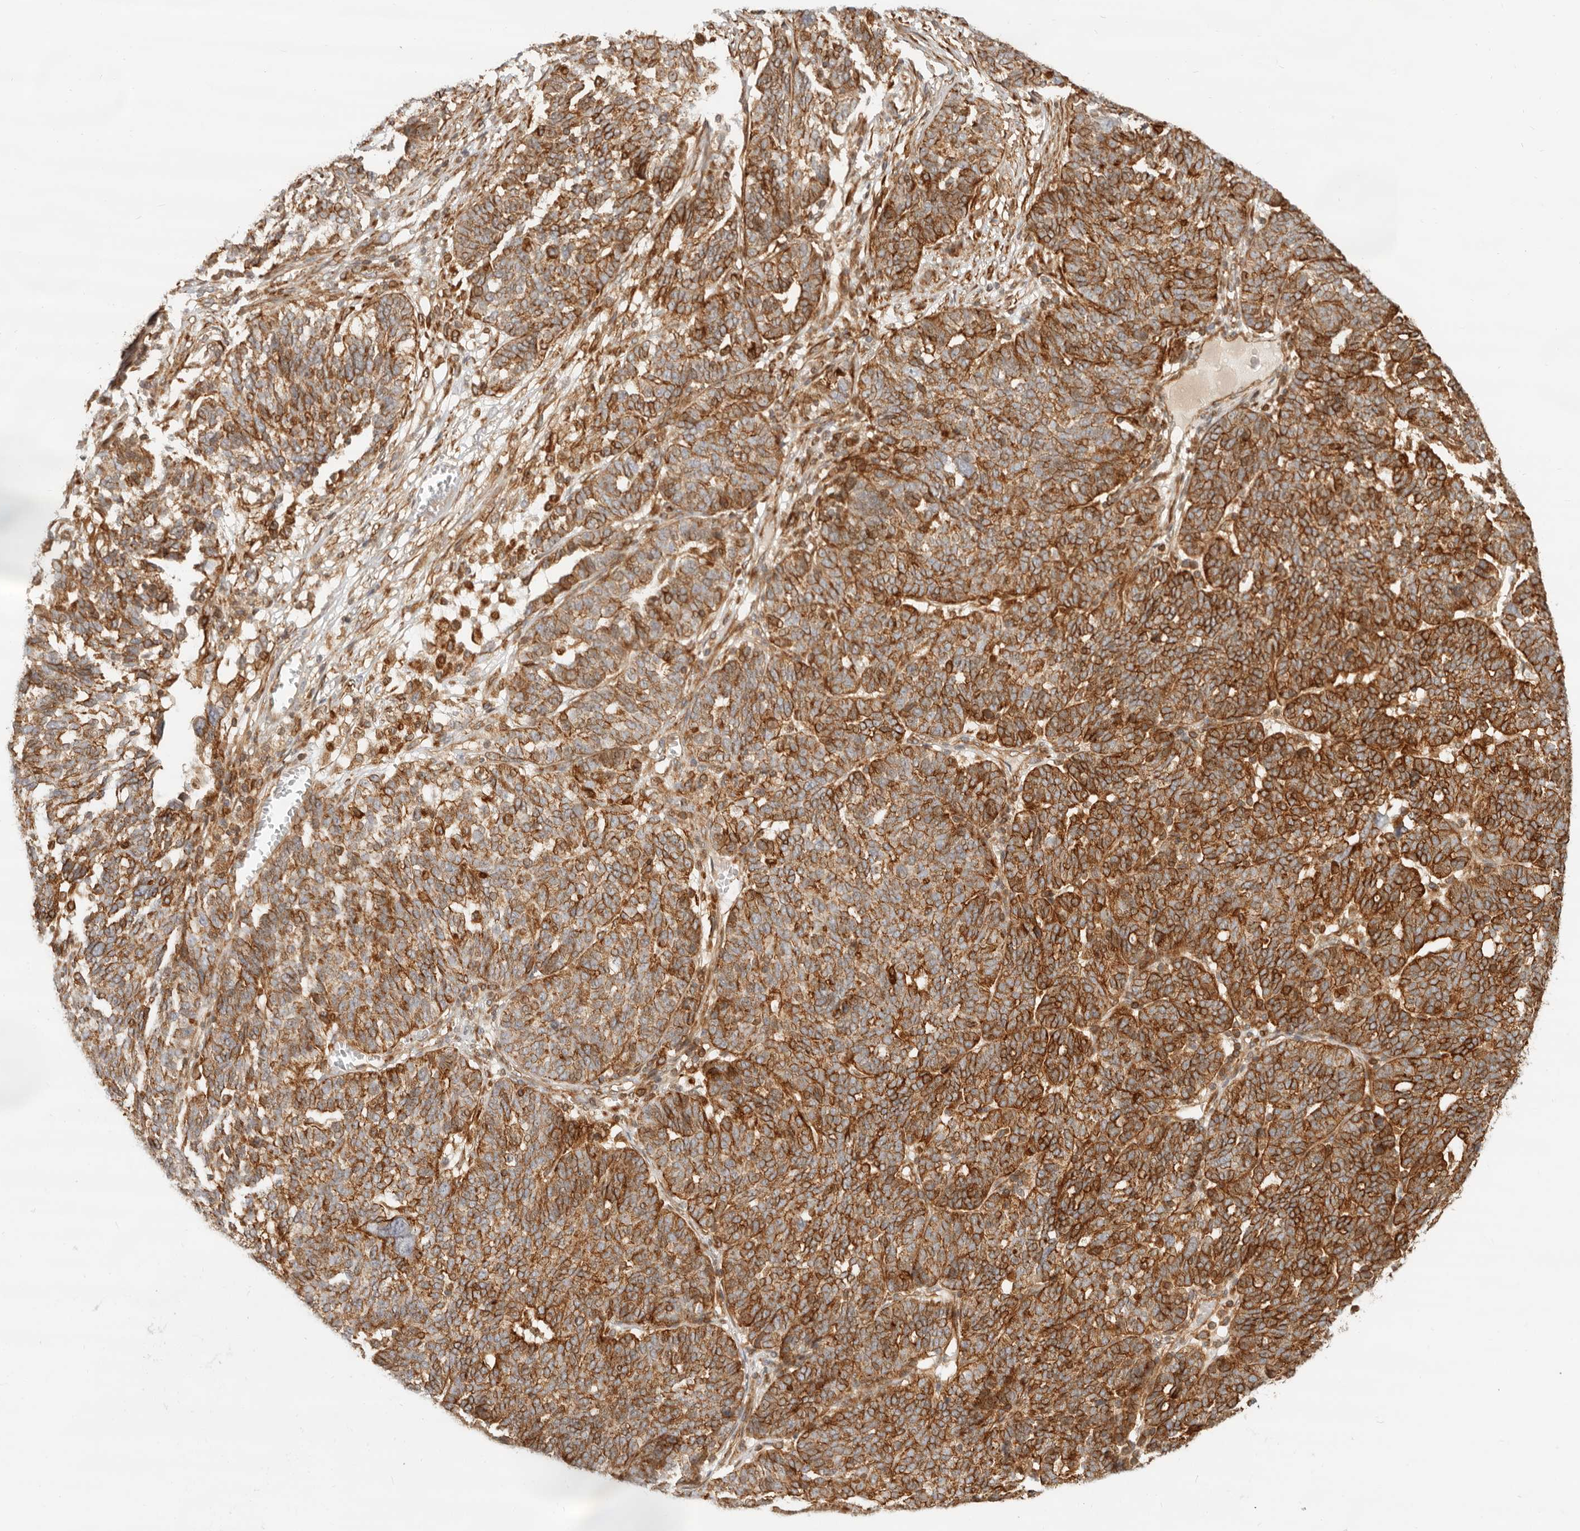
{"staining": {"intensity": "moderate", "quantity": ">75%", "location": "cytoplasmic/membranous"}, "tissue": "ovarian cancer", "cell_type": "Tumor cells", "image_type": "cancer", "snomed": [{"axis": "morphology", "description": "Cystadenocarcinoma, serous, NOS"}, {"axis": "topography", "description": "Ovary"}], "caption": "The immunohistochemical stain highlights moderate cytoplasmic/membranous expression in tumor cells of ovarian cancer (serous cystadenocarcinoma) tissue.", "gene": "UFSP1", "patient": {"sex": "female", "age": 59}}